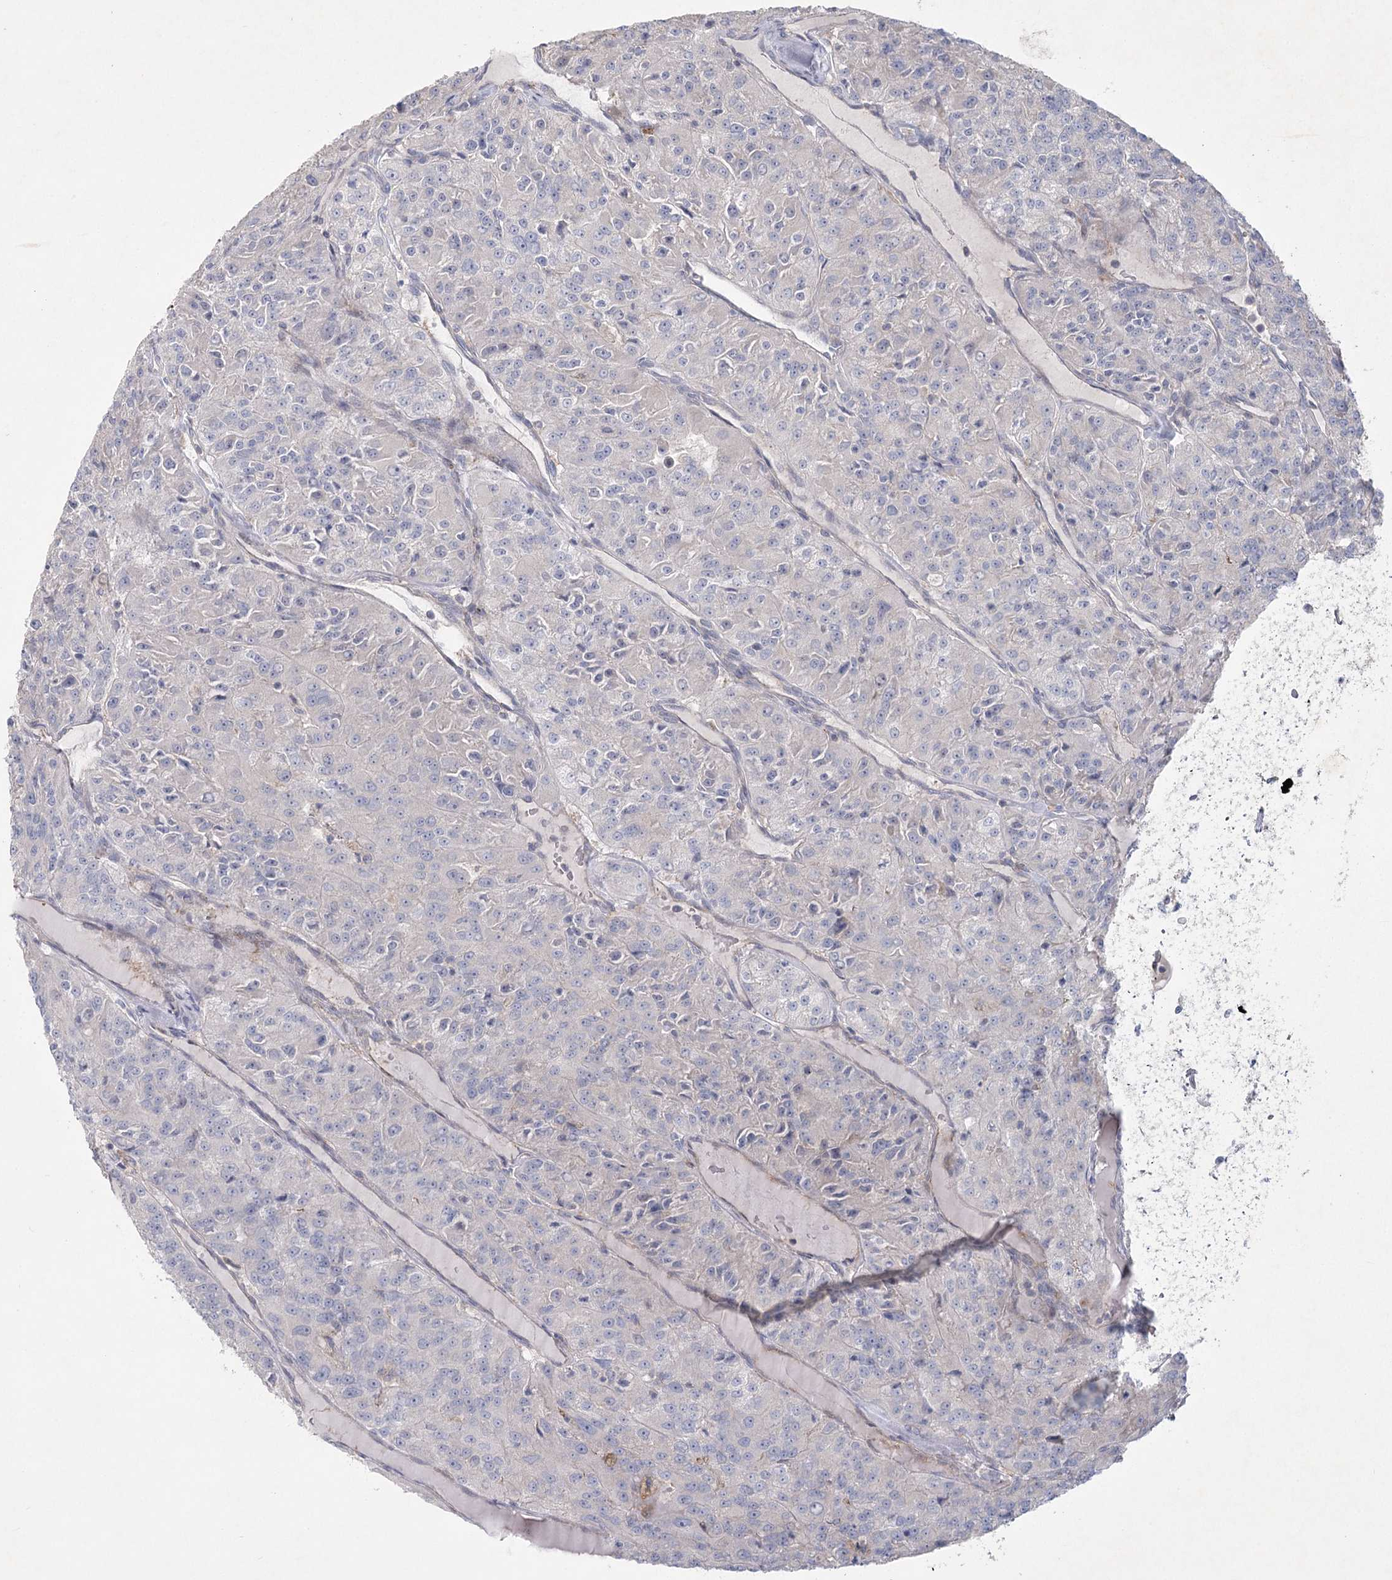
{"staining": {"intensity": "negative", "quantity": "none", "location": "none"}, "tissue": "renal cancer", "cell_type": "Tumor cells", "image_type": "cancer", "snomed": [{"axis": "morphology", "description": "Adenocarcinoma, NOS"}, {"axis": "topography", "description": "Kidney"}], "caption": "This micrograph is of adenocarcinoma (renal) stained with immunohistochemistry (IHC) to label a protein in brown with the nuclei are counter-stained blue. There is no positivity in tumor cells. (Stains: DAB immunohistochemistry with hematoxylin counter stain, Microscopy: brightfield microscopy at high magnification).", "gene": "FAM110C", "patient": {"sex": "female", "age": 63}}